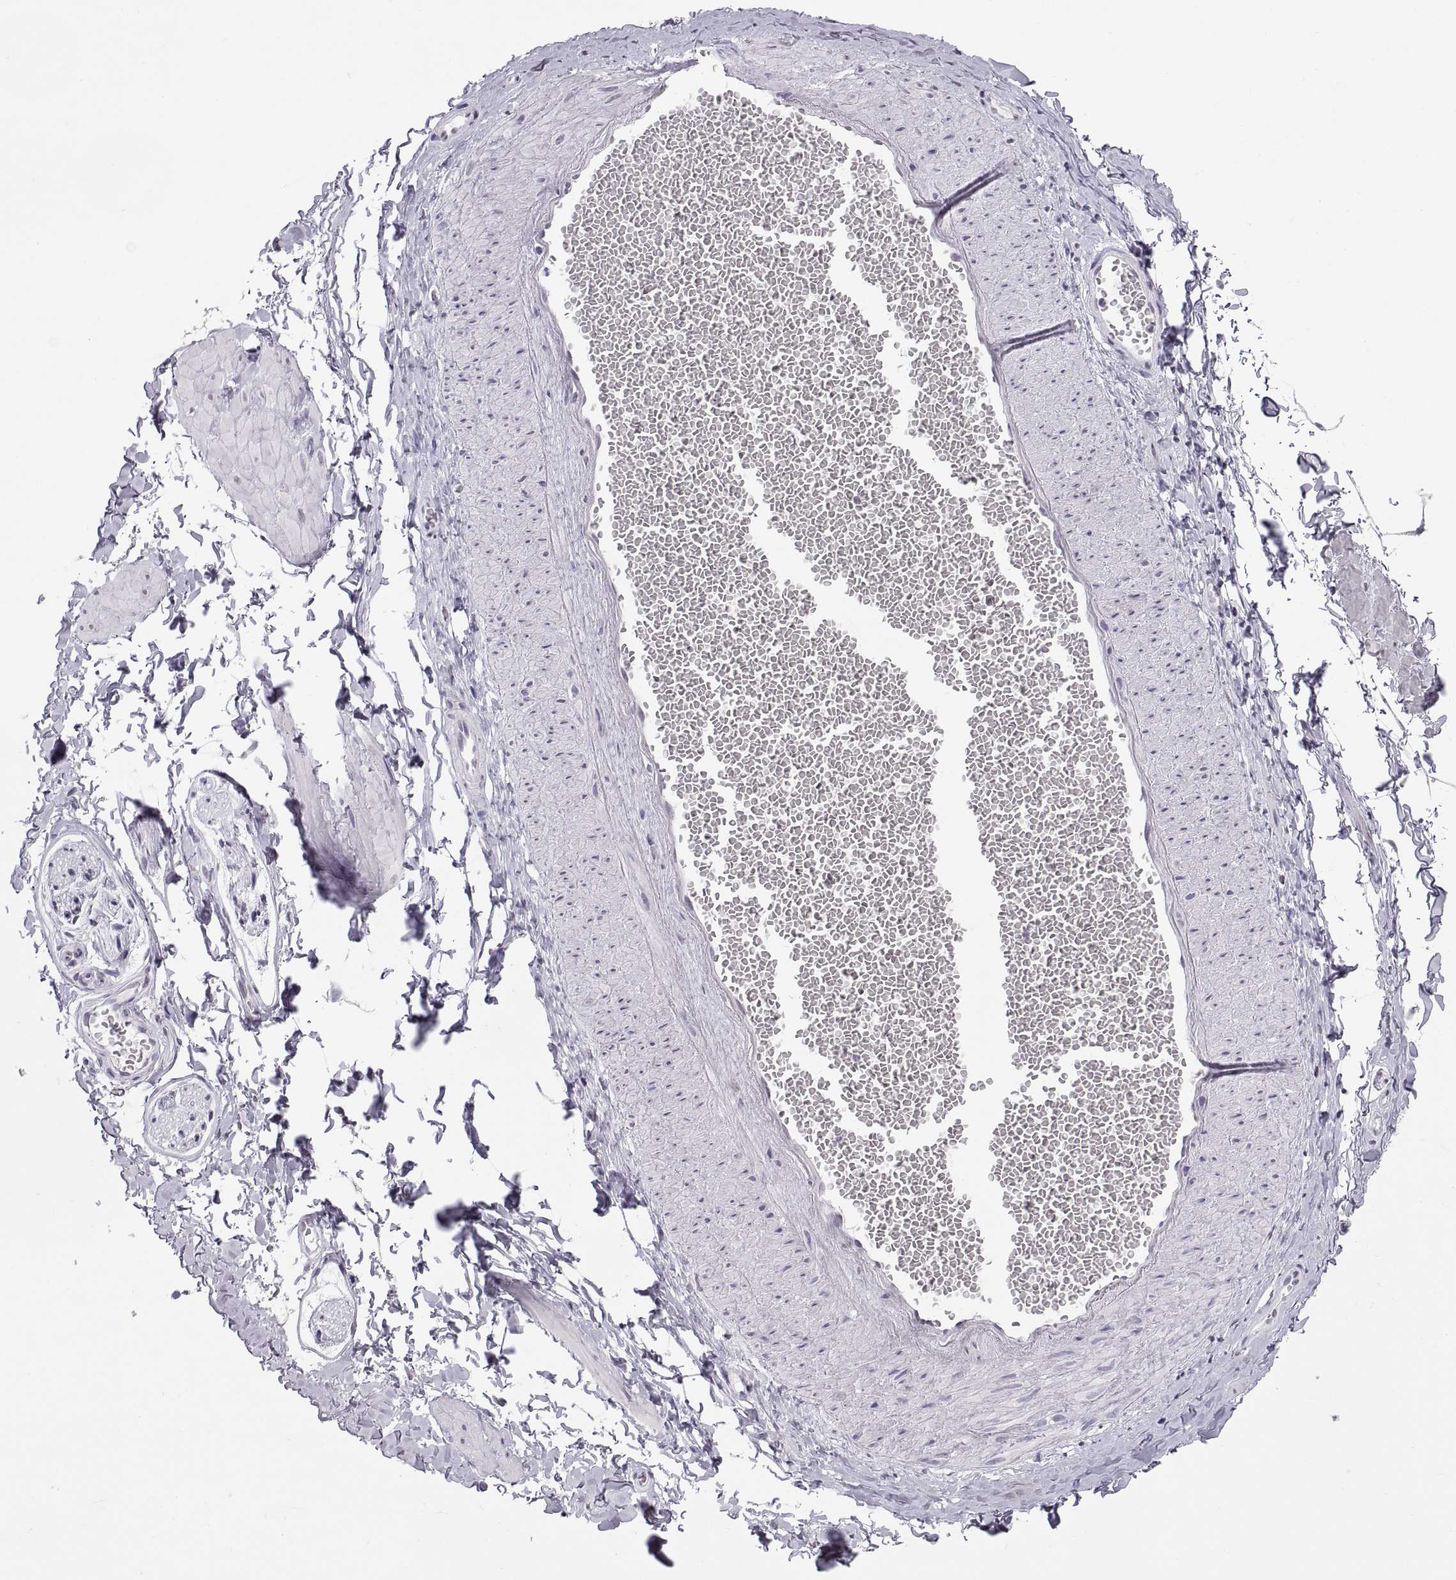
{"staining": {"intensity": "negative", "quantity": "none", "location": "none"}, "tissue": "adipose tissue", "cell_type": "Adipocytes", "image_type": "normal", "snomed": [{"axis": "morphology", "description": "Normal tissue, NOS"}, {"axis": "topography", "description": "Smooth muscle"}, {"axis": "topography", "description": "Peripheral nerve tissue"}], "caption": "Protein analysis of unremarkable adipose tissue shows no significant staining in adipocytes. Brightfield microscopy of immunohistochemistry (IHC) stained with DAB (brown) and hematoxylin (blue), captured at high magnification.", "gene": "CARTPT", "patient": {"sex": "male", "age": 22}}